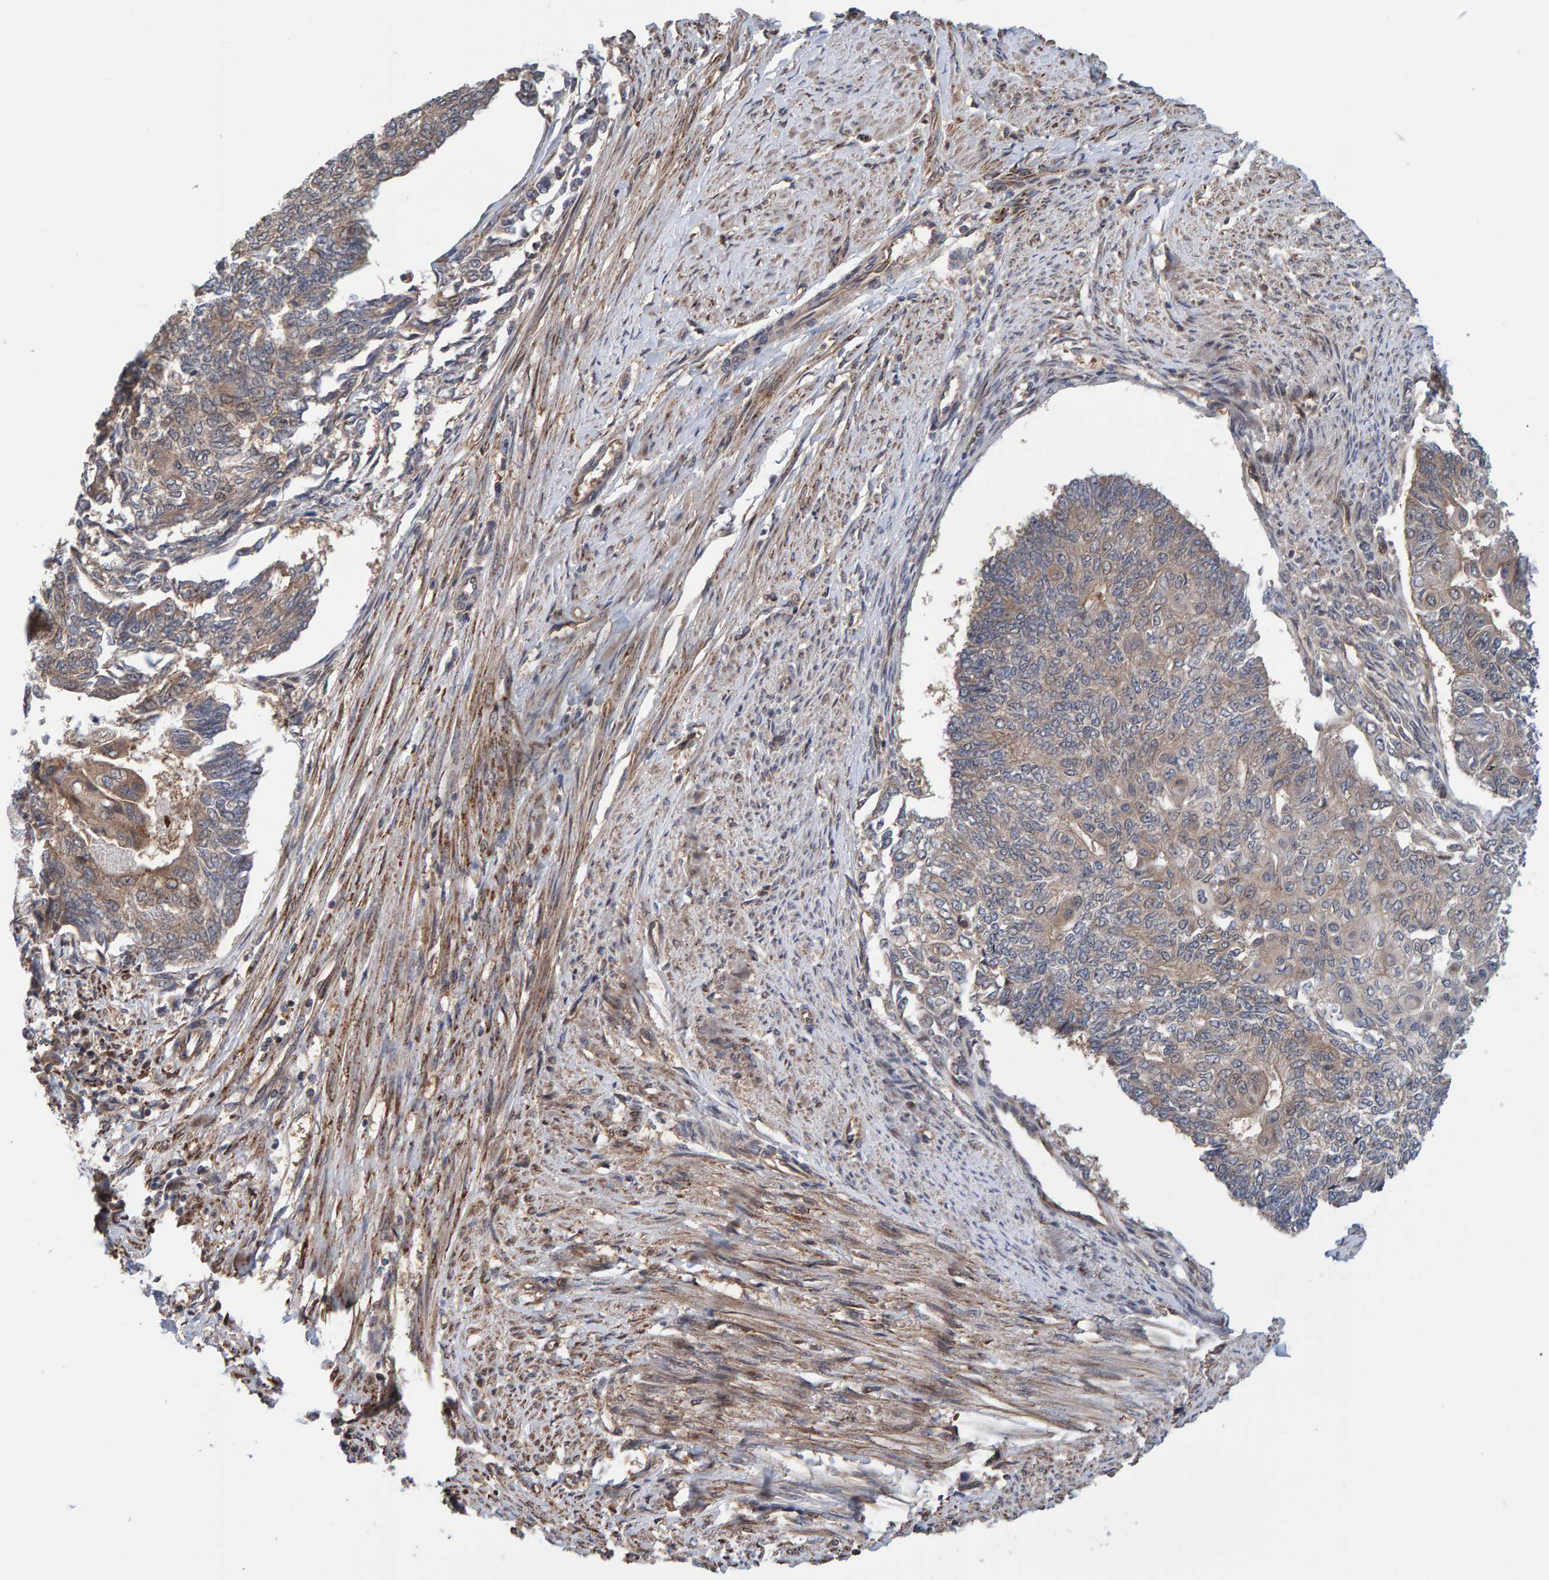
{"staining": {"intensity": "weak", "quantity": ">75%", "location": "cytoplasmic/membranous"}, "tissue": "endometrial cancer", "cell_type": "Tumor cells", "image_type": "cancer", "snomed": [{"axis": "morphology", "description": "Adenocarcinoma, NOS"}, {"axis": "topography", "description": "Endometrium"}], "caption": "This is a histology image of IHC staining of endometrial cancer (adenocarcinoma), which shows weak staining in the cytoplasmic/membranous of tumor cells.", "gene": "SCRN2", "patient": {"sex": "female", "age": 32}}